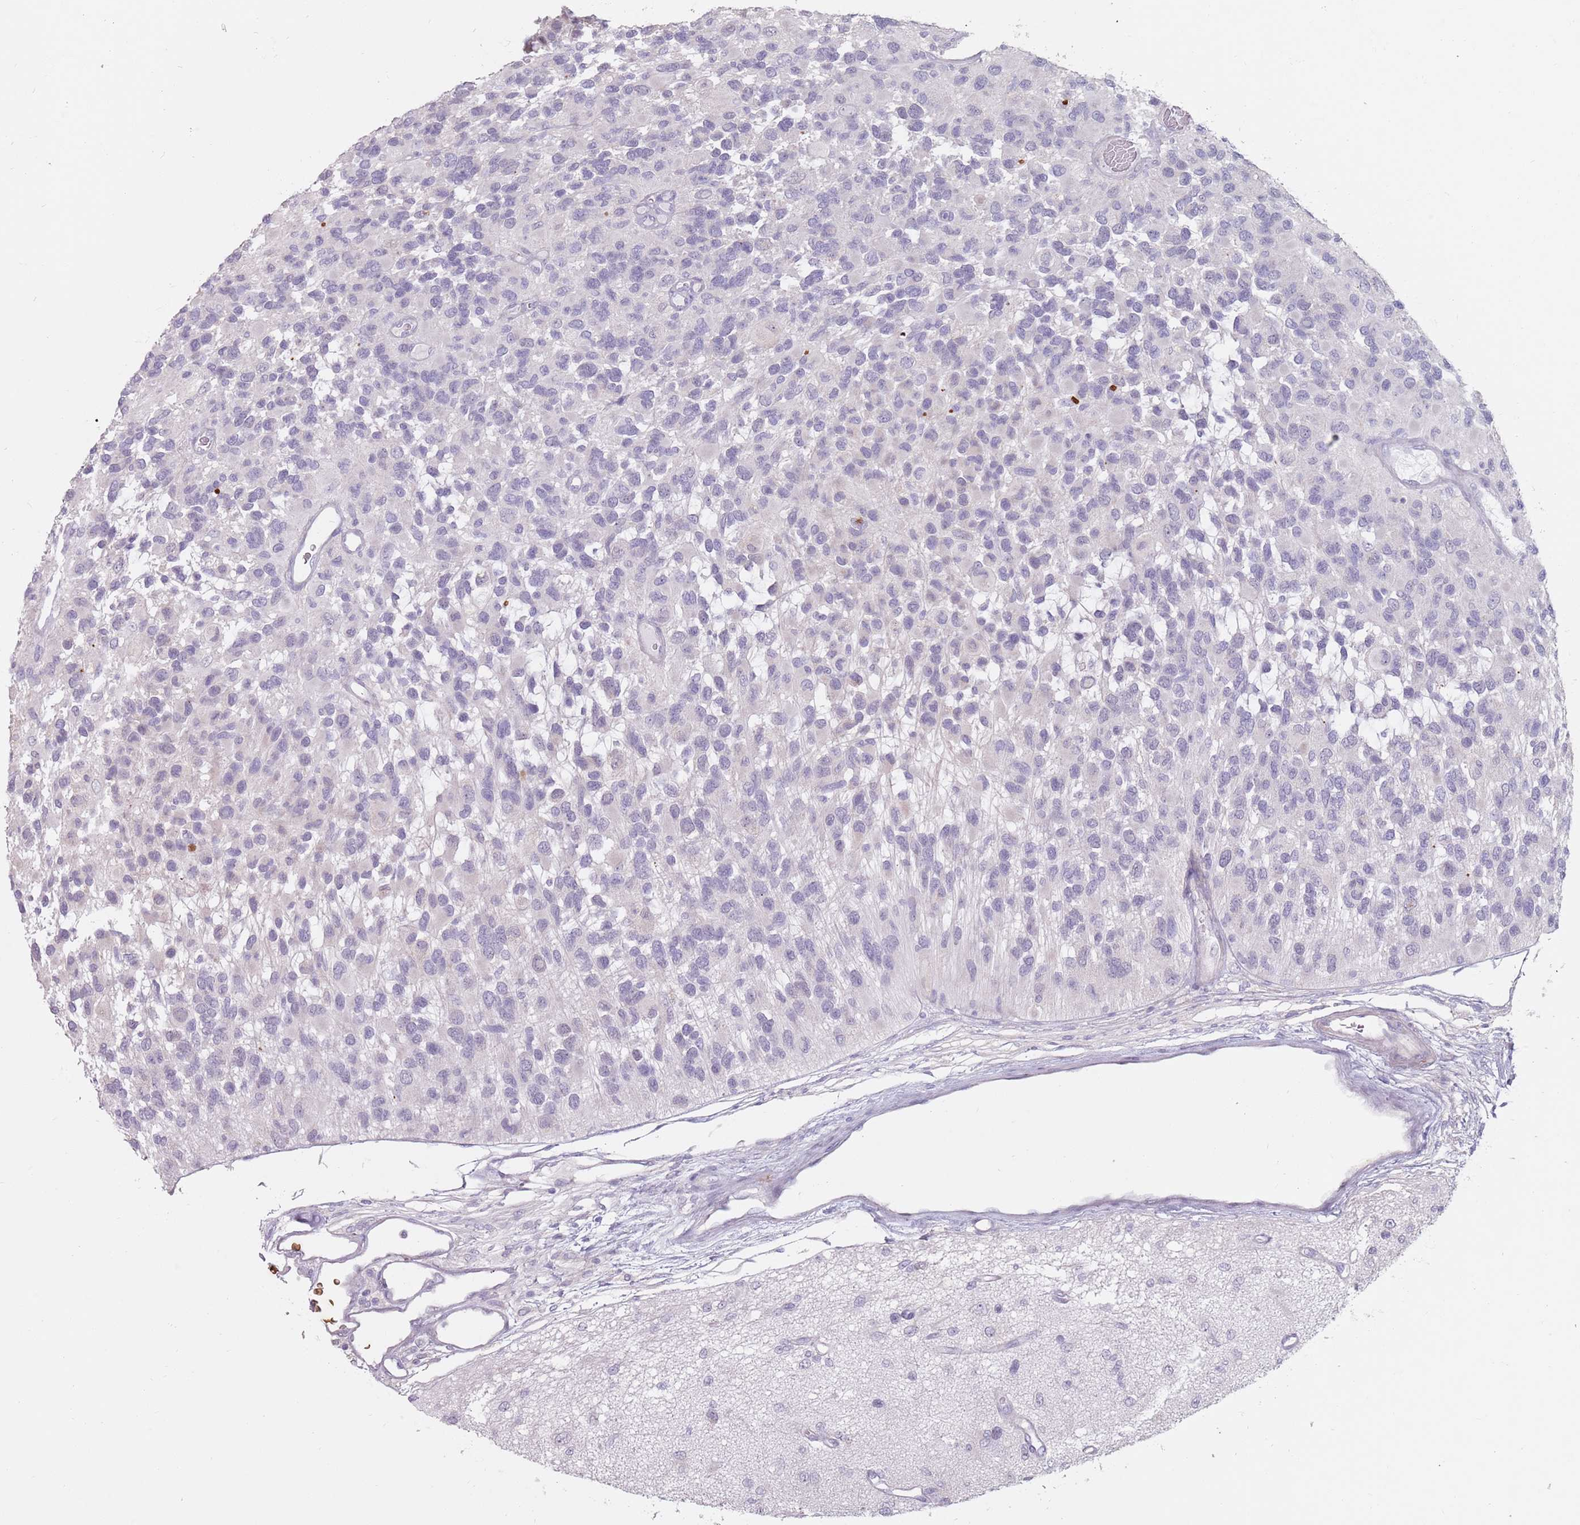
{"staining": {"intensity": "negative", "quantity": "none", "location": "none"}, "tissue": "glioma", "cell_type": "Tumor cells", "image_type": "cancer", "snomed": [{"axis": "morphology", "description": "Glioma, malignant, High grade"}, {"axis": "topography", "description": "Brain"}], "caption": "Immunohistochemistry image of human glioma stained for a protein (brown), which displays no positivity in tumor cells.", "gene": "DXO", "patient": {"sex": "male", "age": 77}}